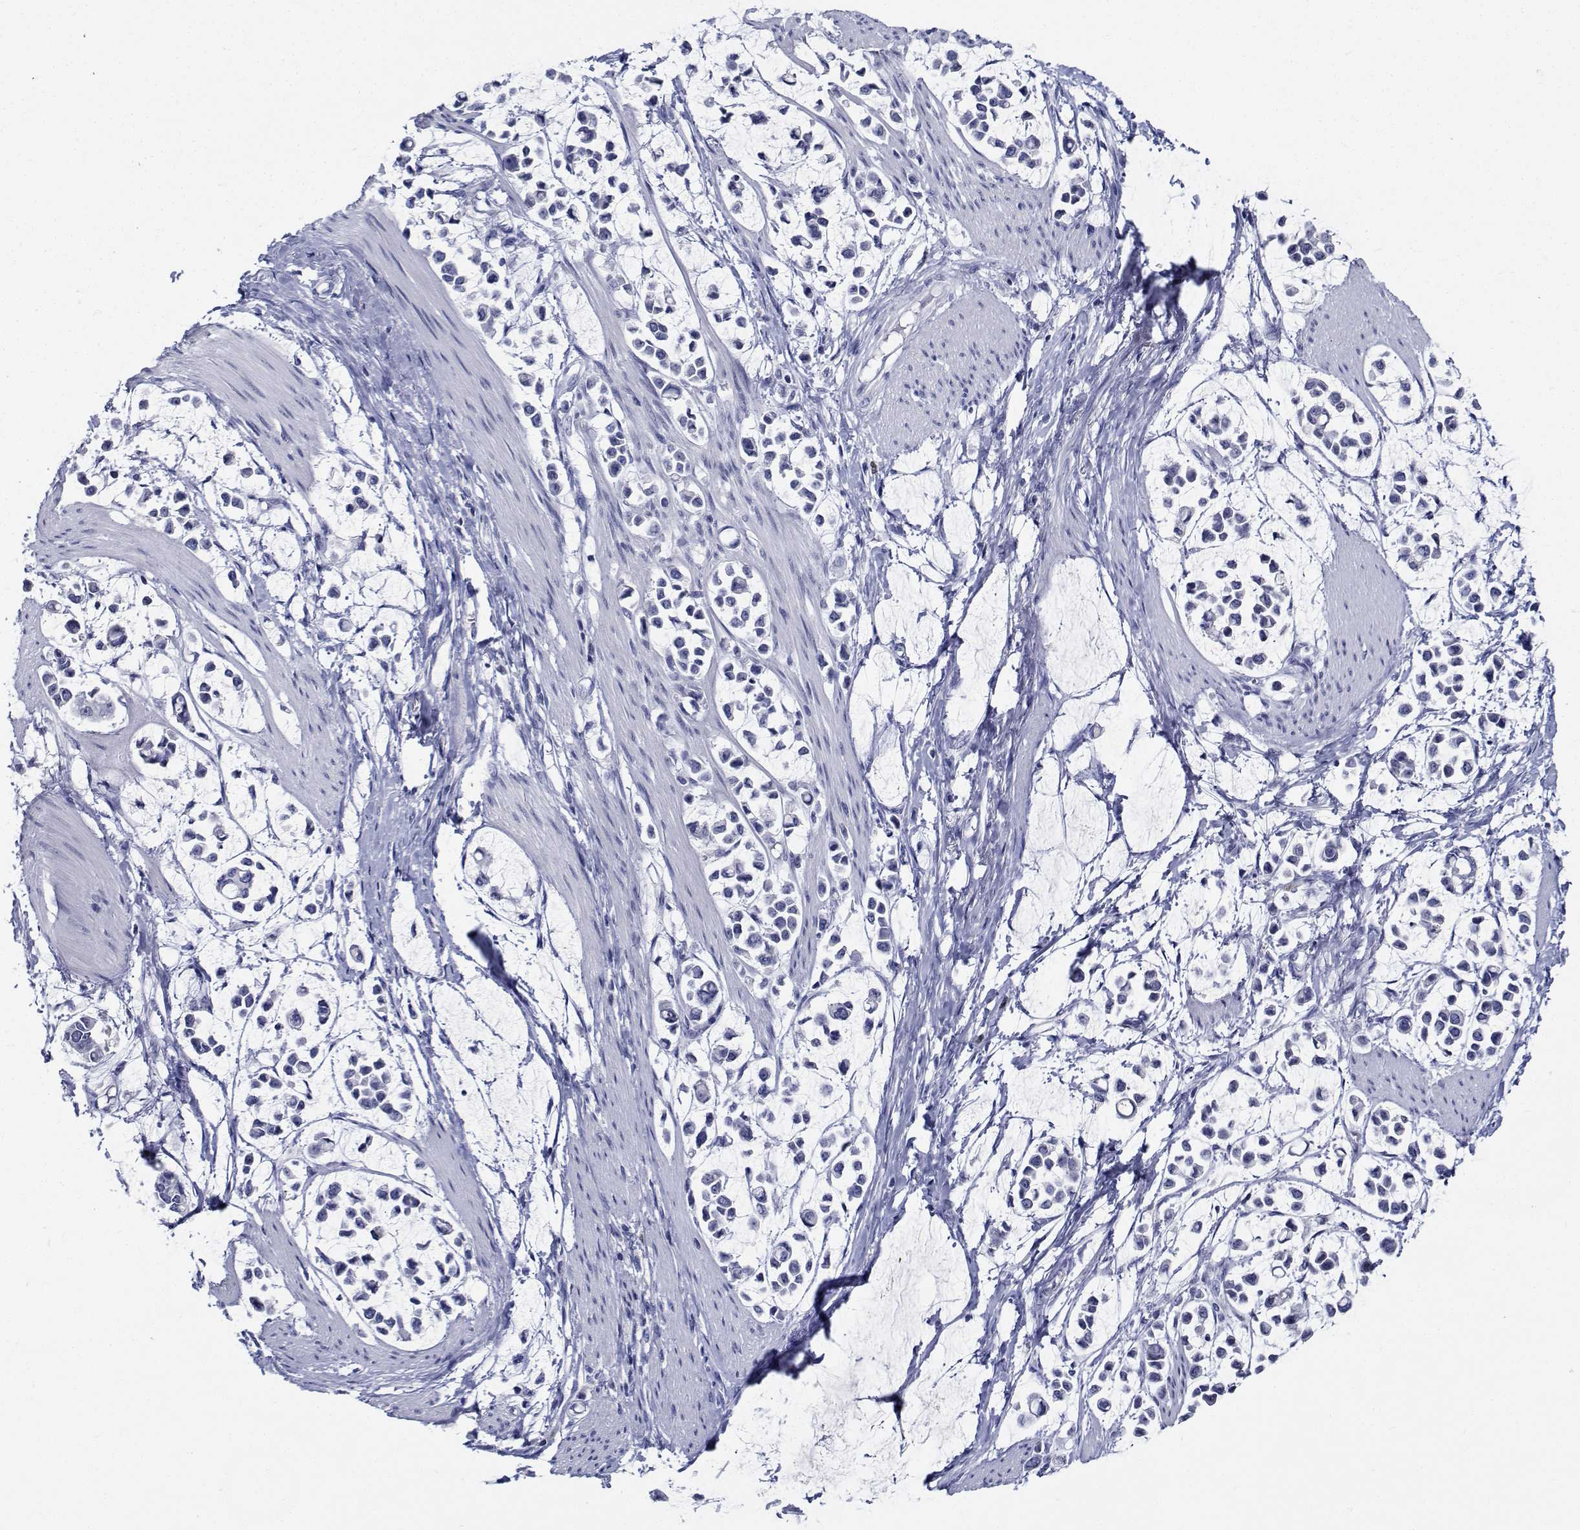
{"staining": {"intensity": "negative", "quantity": "none", "location": "none"}, "tissue": "stomach cancer", "cell_type": "Tumor cells", "image_type": "cancer", "snomed": [{"axis": "morphology", "description": "Adenocarcinoma, NOS"}, {"axis": "topography", "description": "Stomach"}], "caption": "Immunohistochemical staining of stomach cancer demonstrates no significant positivity in tumor cells.", "gene": "PLXNA4", "patient": {"sex": "male", "age": 82}}